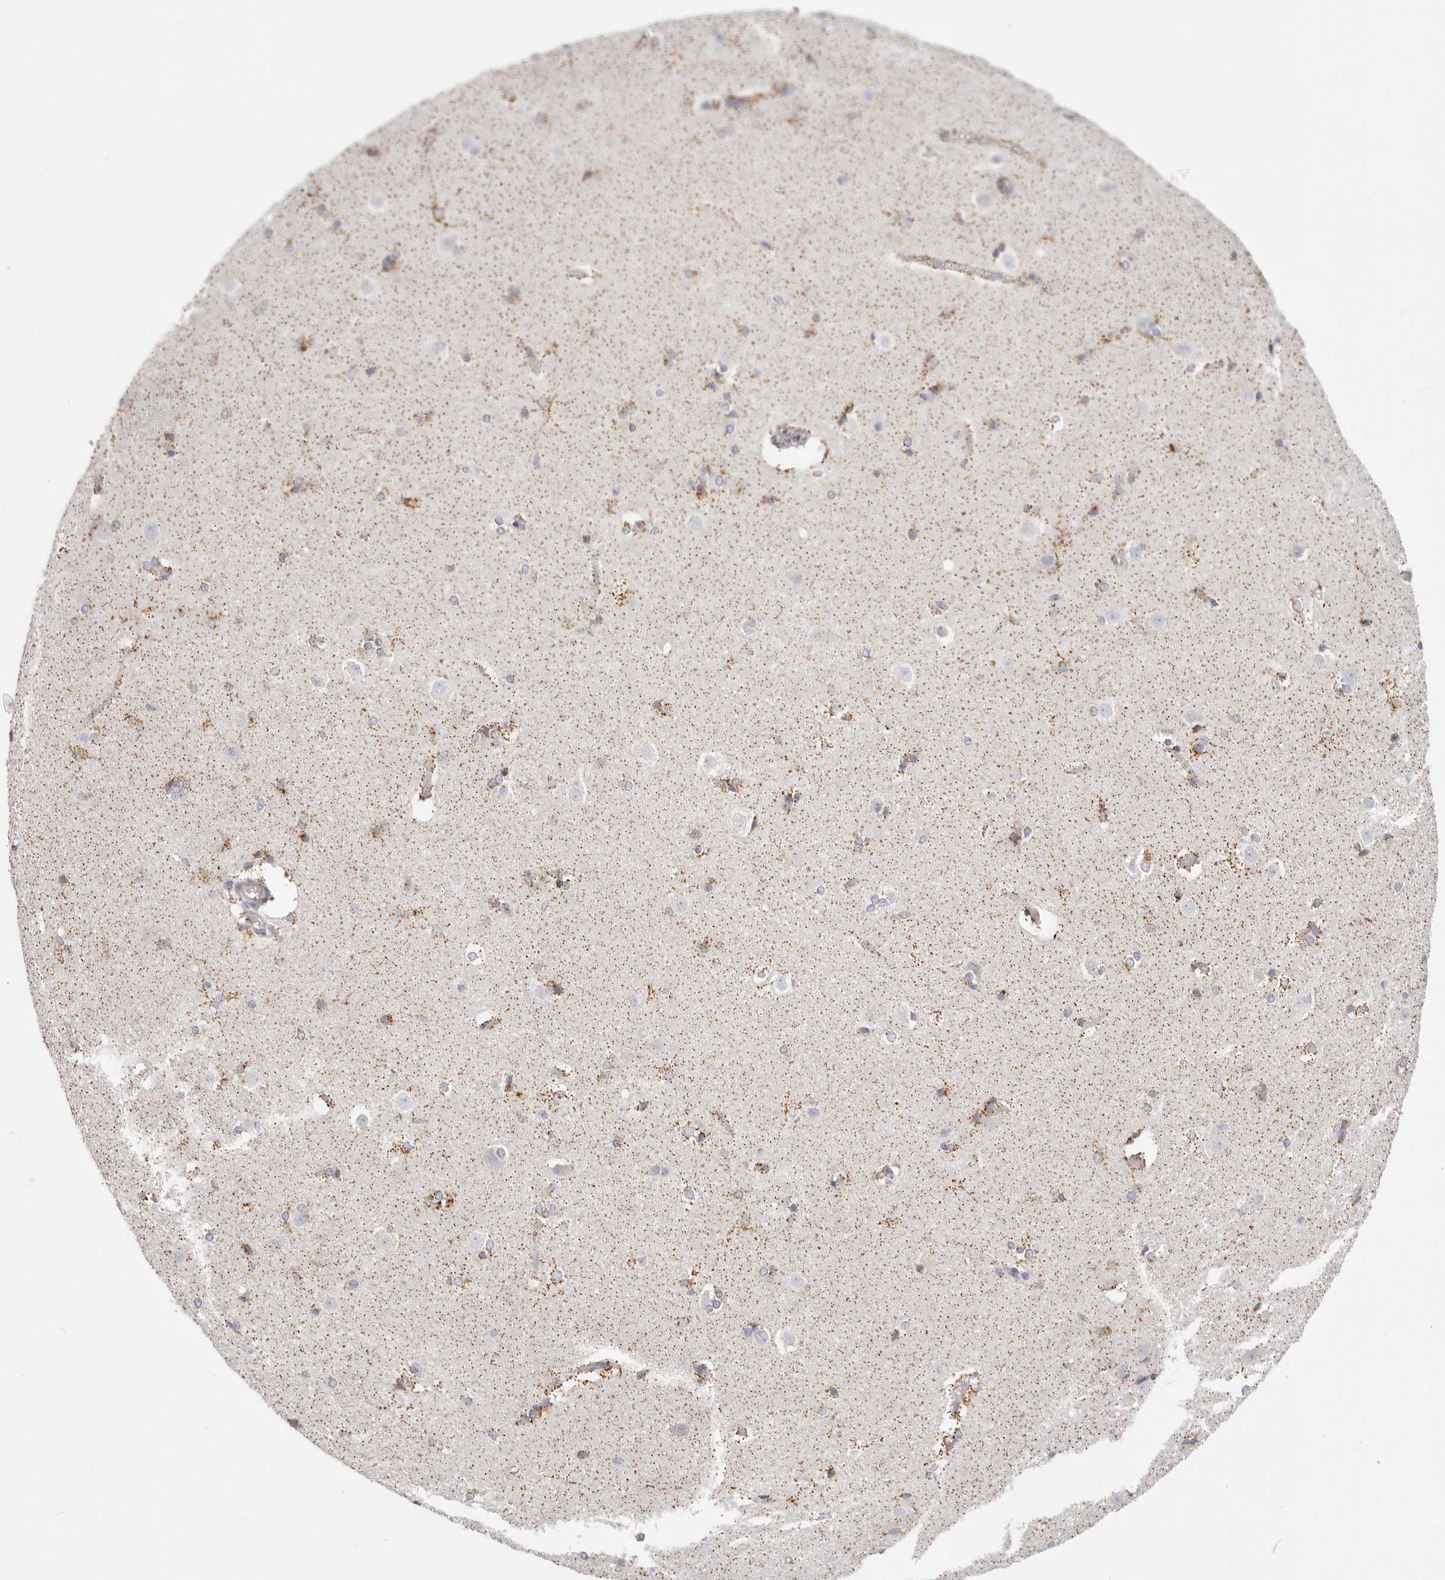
{"staining": {"intensity": "moderate", "quantity": "25%-75%", "location": "cytoplasmic/membranous"}, "tissue": "caudate", "cell_type": "Glial cells", "image_type": "normal", "snomed": [{"axis": "morphology", "description": "Normal tissue, NOS"}, {"axis": "topography", "description": "Lateral ventricle wall"}], "caption": "Caudate stained for a protein reveals moderate cytoplasmic/membranous positivity in glial cells. The protein is stained brown, and the nuclei are stained in blue (DAB (3,3'-diaminobenzidine) IHC with brightfield microscopy, high magnification).", "gene": "STKLD1", "patient": {"sex": "female", "age": 19}}